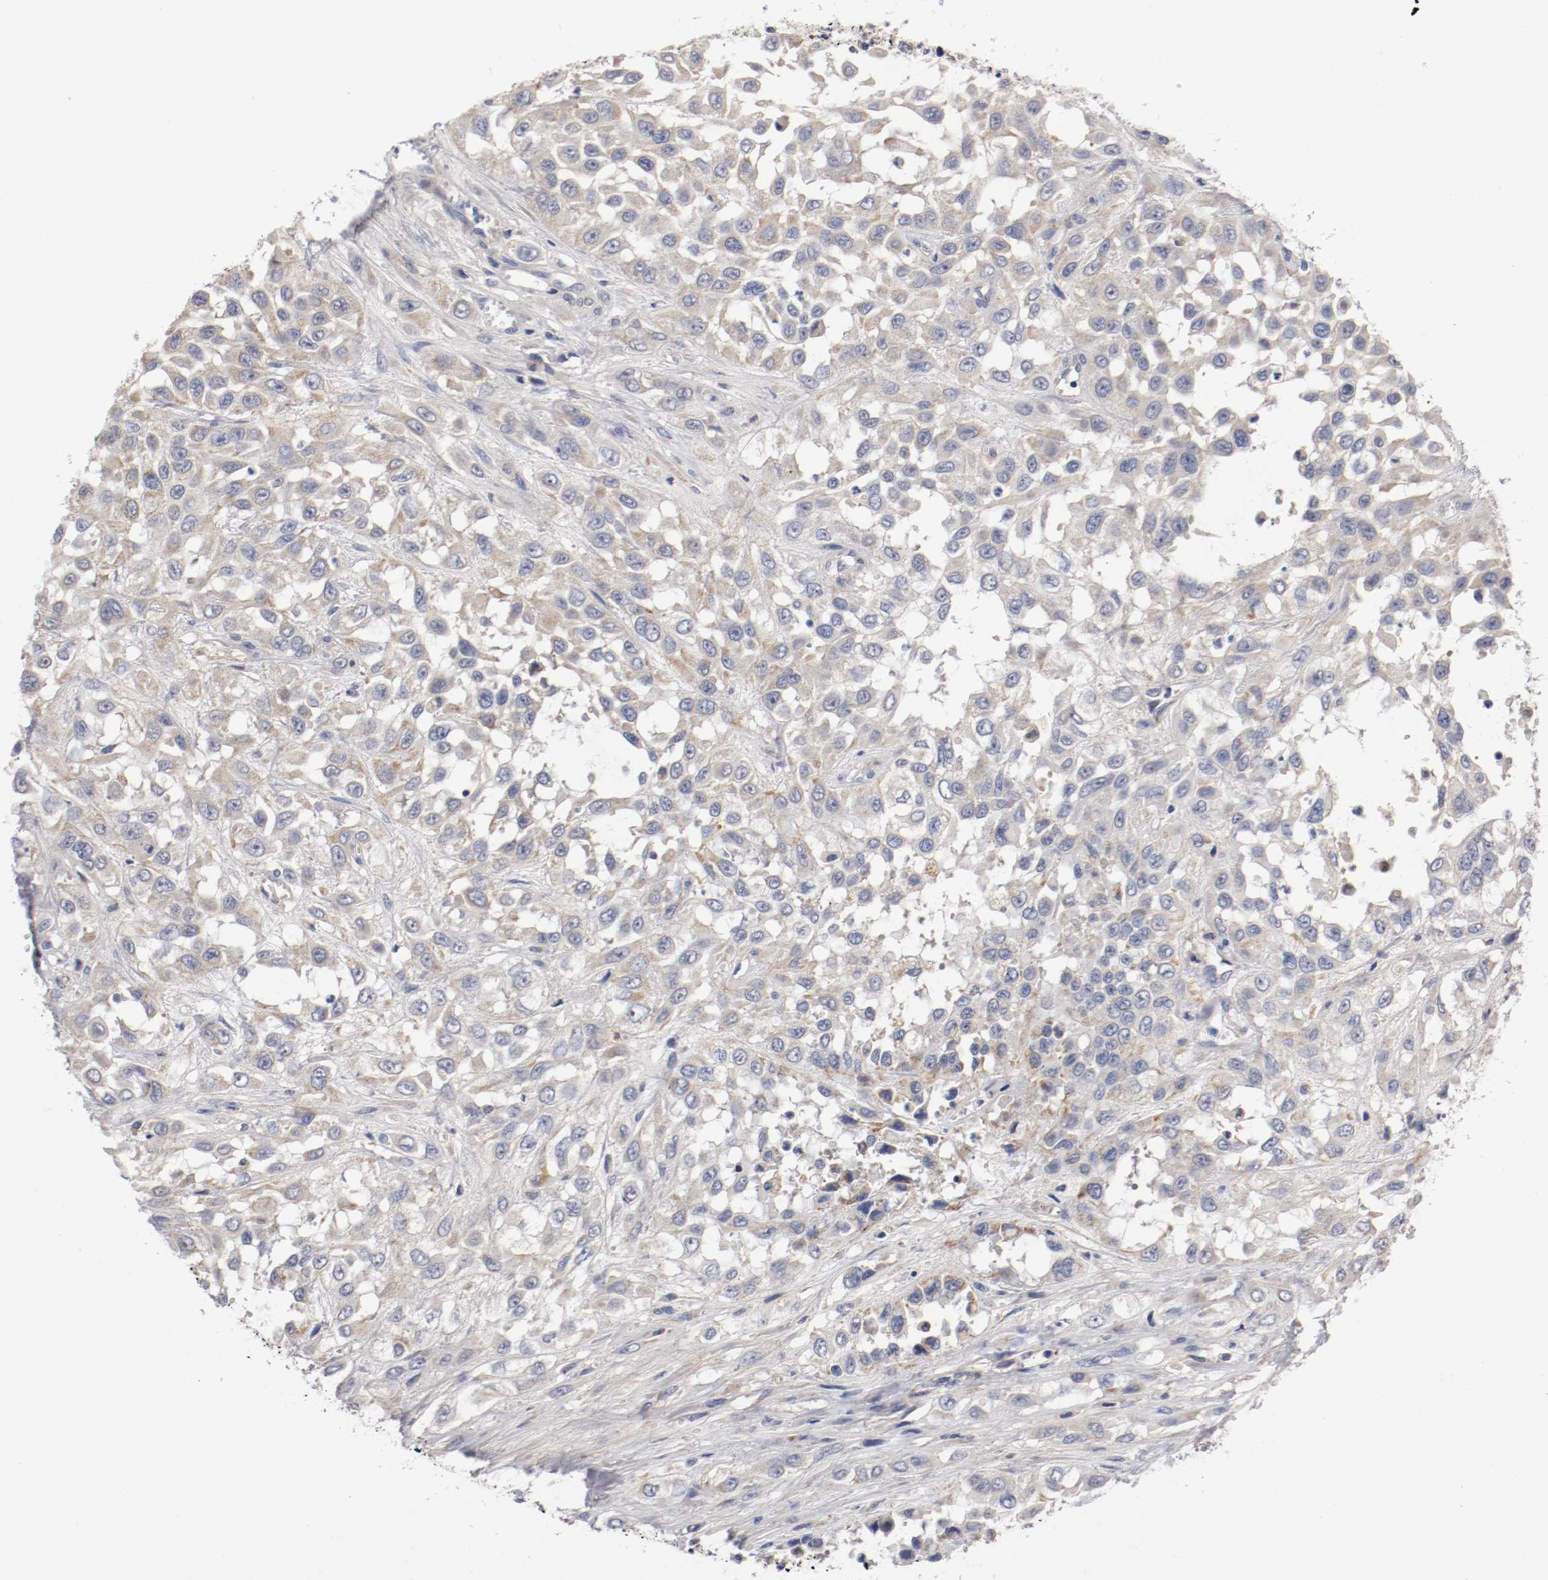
{"staining": {"intensity": "weak", "quantity": "<25%", "location": "cytoplasmic/membranous"}, "tissue": "urothelial cancer", "cell_type": "Tumor cells", "image_type": "cancer", "snomed": [{"axis": "morphology", "description": "Urothelial carcinoma, High grade"}, {"axis": "topography", "description": "Urinary bladder"}], "caption": "IHC of human urothelial cancer shows no staining in tumor cells. Brightfield microscopy of IHC stained with DAB (brown) and hematoxylin (blue), captured at high magnification.", "gene": "PCSK6", "patient": {"sex": "male", "age": 57}}